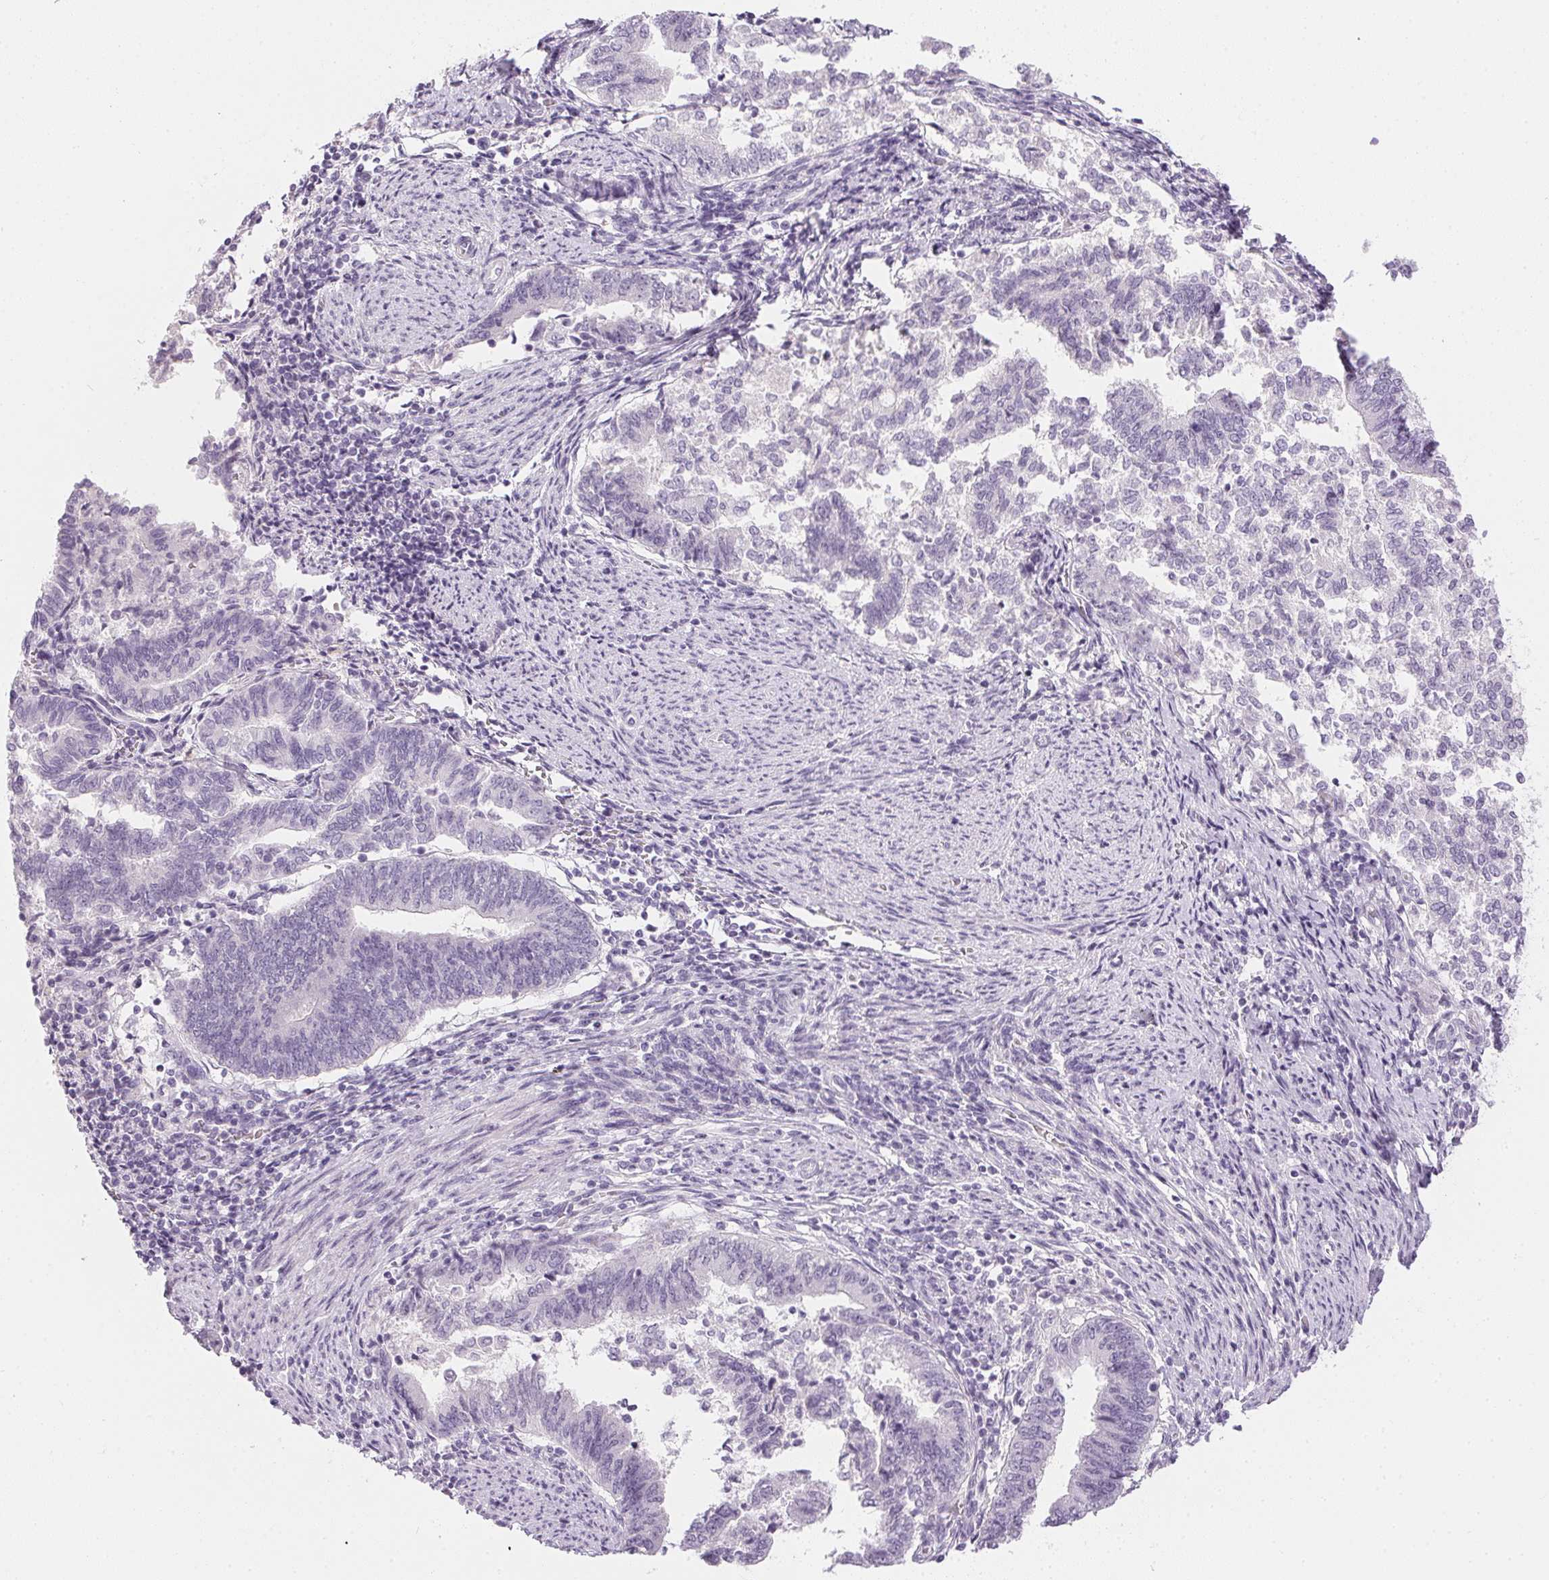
{"staining": {"intensity": "negative", "quantity": "none", "location": "none"}, "tissue": "endometrial cancer", "cell_type": "Tumor cells", "image_type": "cancer", "snomed": [{"axis": "morphology", "description": "Adenocarcinoma, NOS"}, {"axis": "topography", "description": "Endometrium"}], "caption": "The image exhibits no staining of tumor cells in endometrial cancer.", "gene": "PPY", "patient": {"sex": "female", "age": 65}}